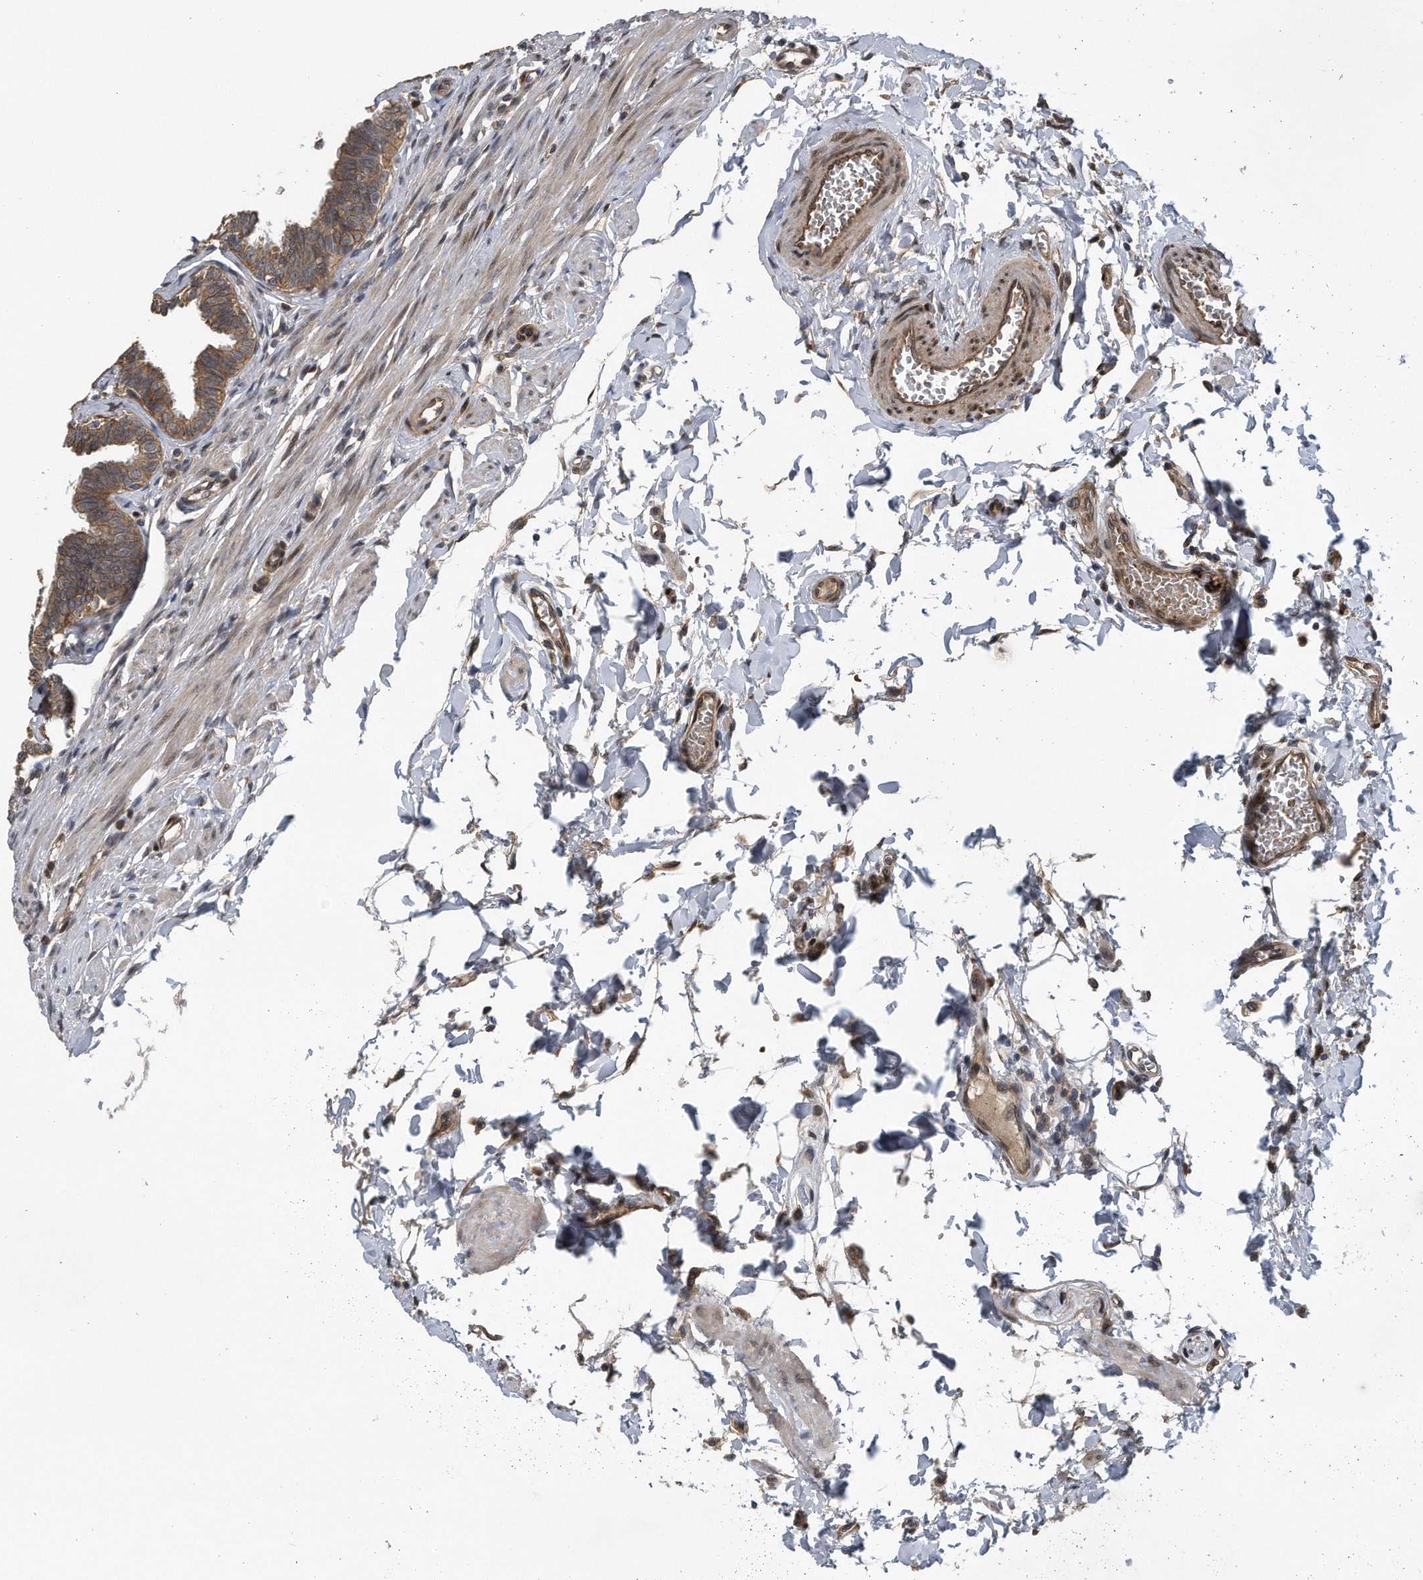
{"staining": {"intensity": "moderate", "quantity": ">75%", "location": "cytoplasmic/membranous"}, "tissue": "fallopian tube", "cell_type": "Glandular cells", "image_type": "normal", "snomed": [{"axis": "morphology", "description": "Normal tissue, NOS"}, {"axis": "topography", "description": "Fallopian tube"}, {"axis": "topography", "description": "Ovary"}], "caption": "Normal fallopian tube displays moderate cytoplasmic/membranous staining in approximately >75% of glandular cells The staining was performed using DAB (3,3'-diaminobenzidine) to visualize the protein expression in brown, while the nuclei were stained in blue with hematoxylin (Magnification: 20x)..", "gene": "ZNF79", "patient": {"sex": "female", "age": 23}}